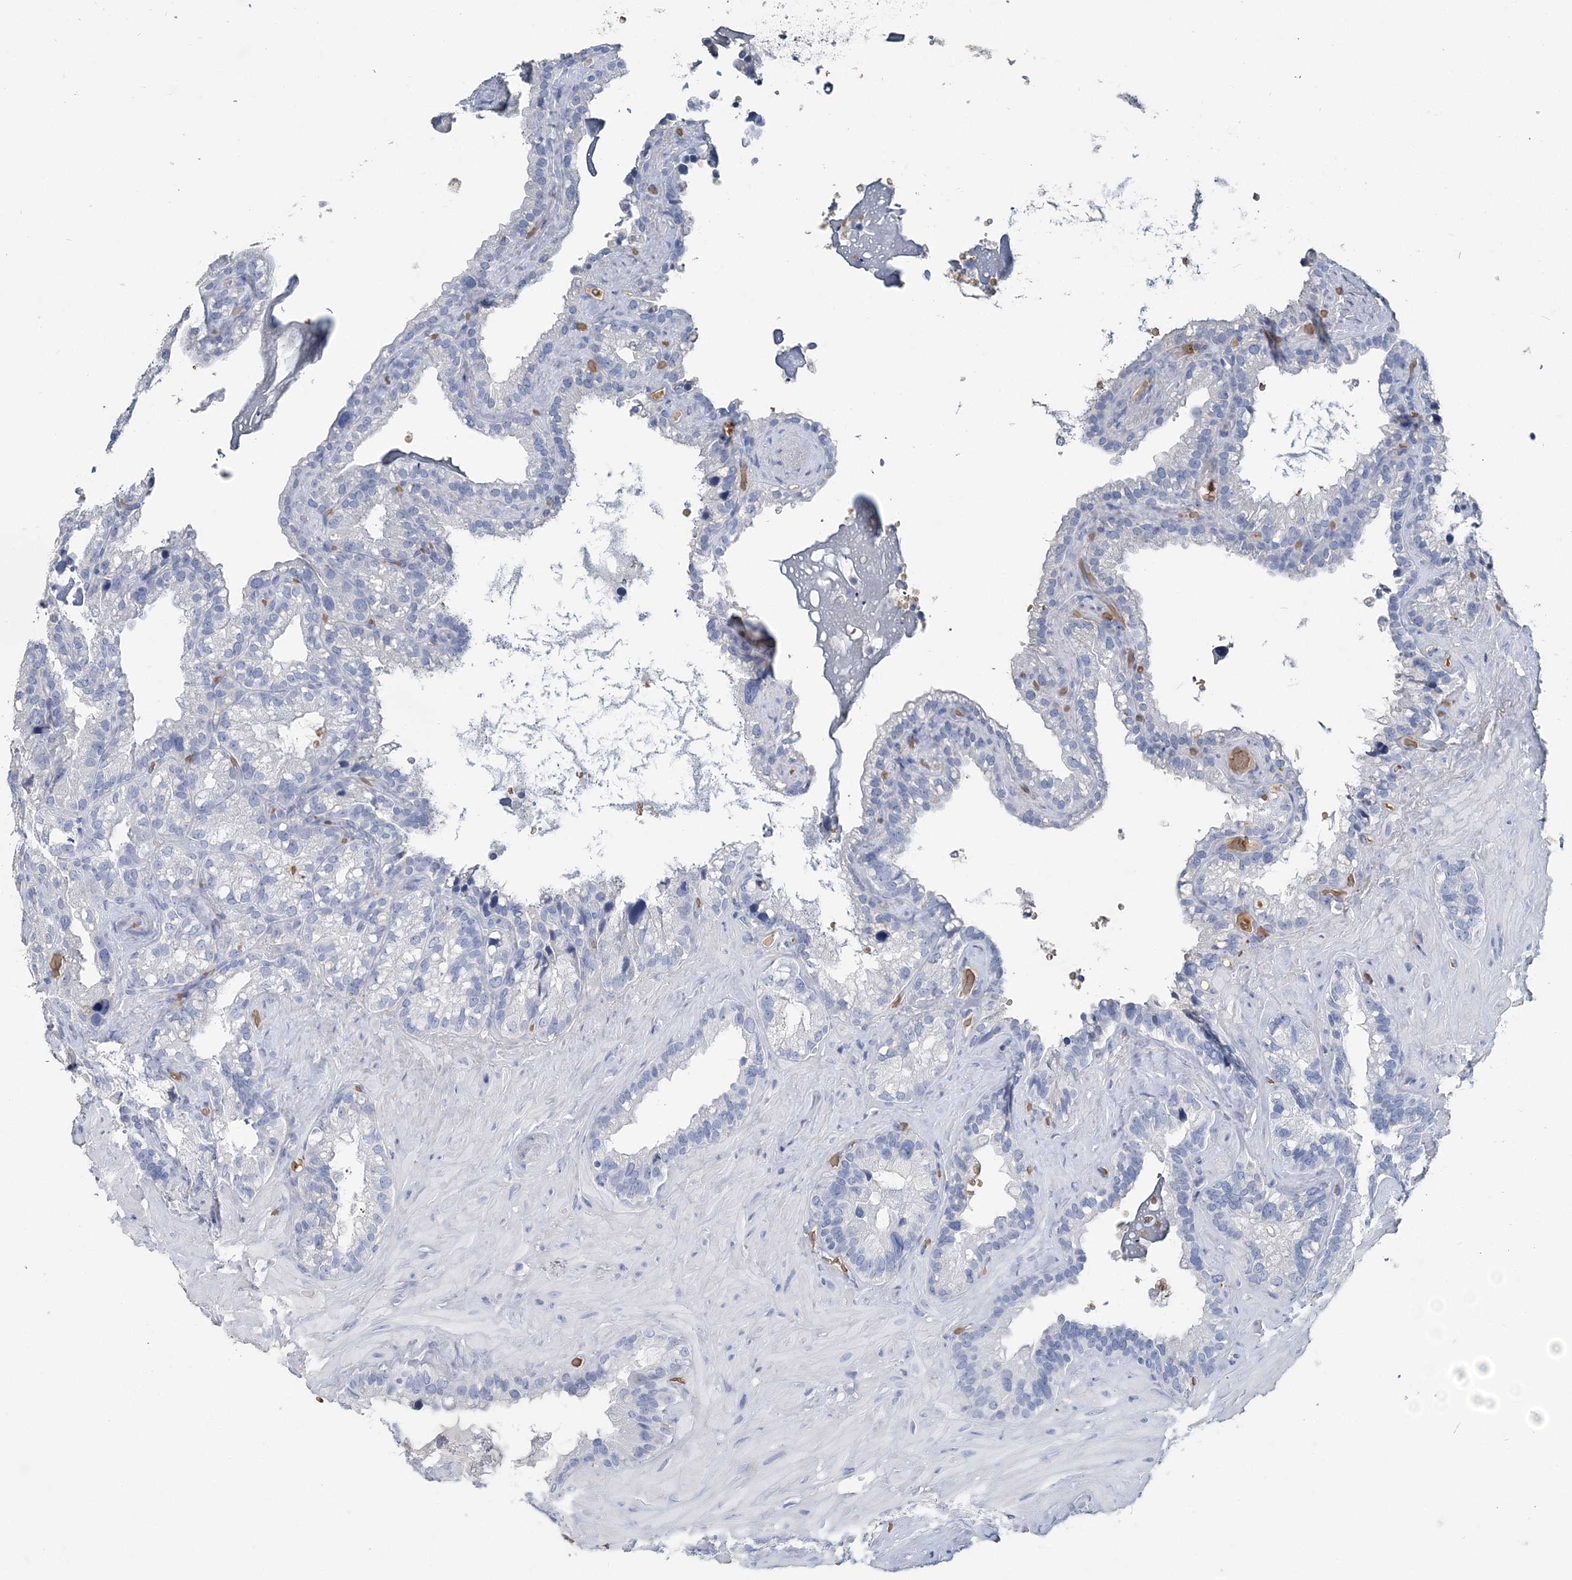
{"staining": {"intensity": "negative", "quantity": "none", "location": "none"}, "tissue": "seminal vesicle", "cell_type": "Glandular cells", "image_type": "normal", "snomed": [{"axis": "morphology", "description": "Normal tissue, NOS"}, {"axis": "topography", "description": "Prostate"}, {"axis": "topography", "description": "Seminal veicle"}], "caption": "This histopathology image is of unremarkable seminal vesicle stained with immunohistochemistry (IHC) to label a protein in brown with the nuclei are counter-stained blue. There is no positivity in glandular cells.", "gene": "HBD", "patient": {"sex": "male", "age": 68}}